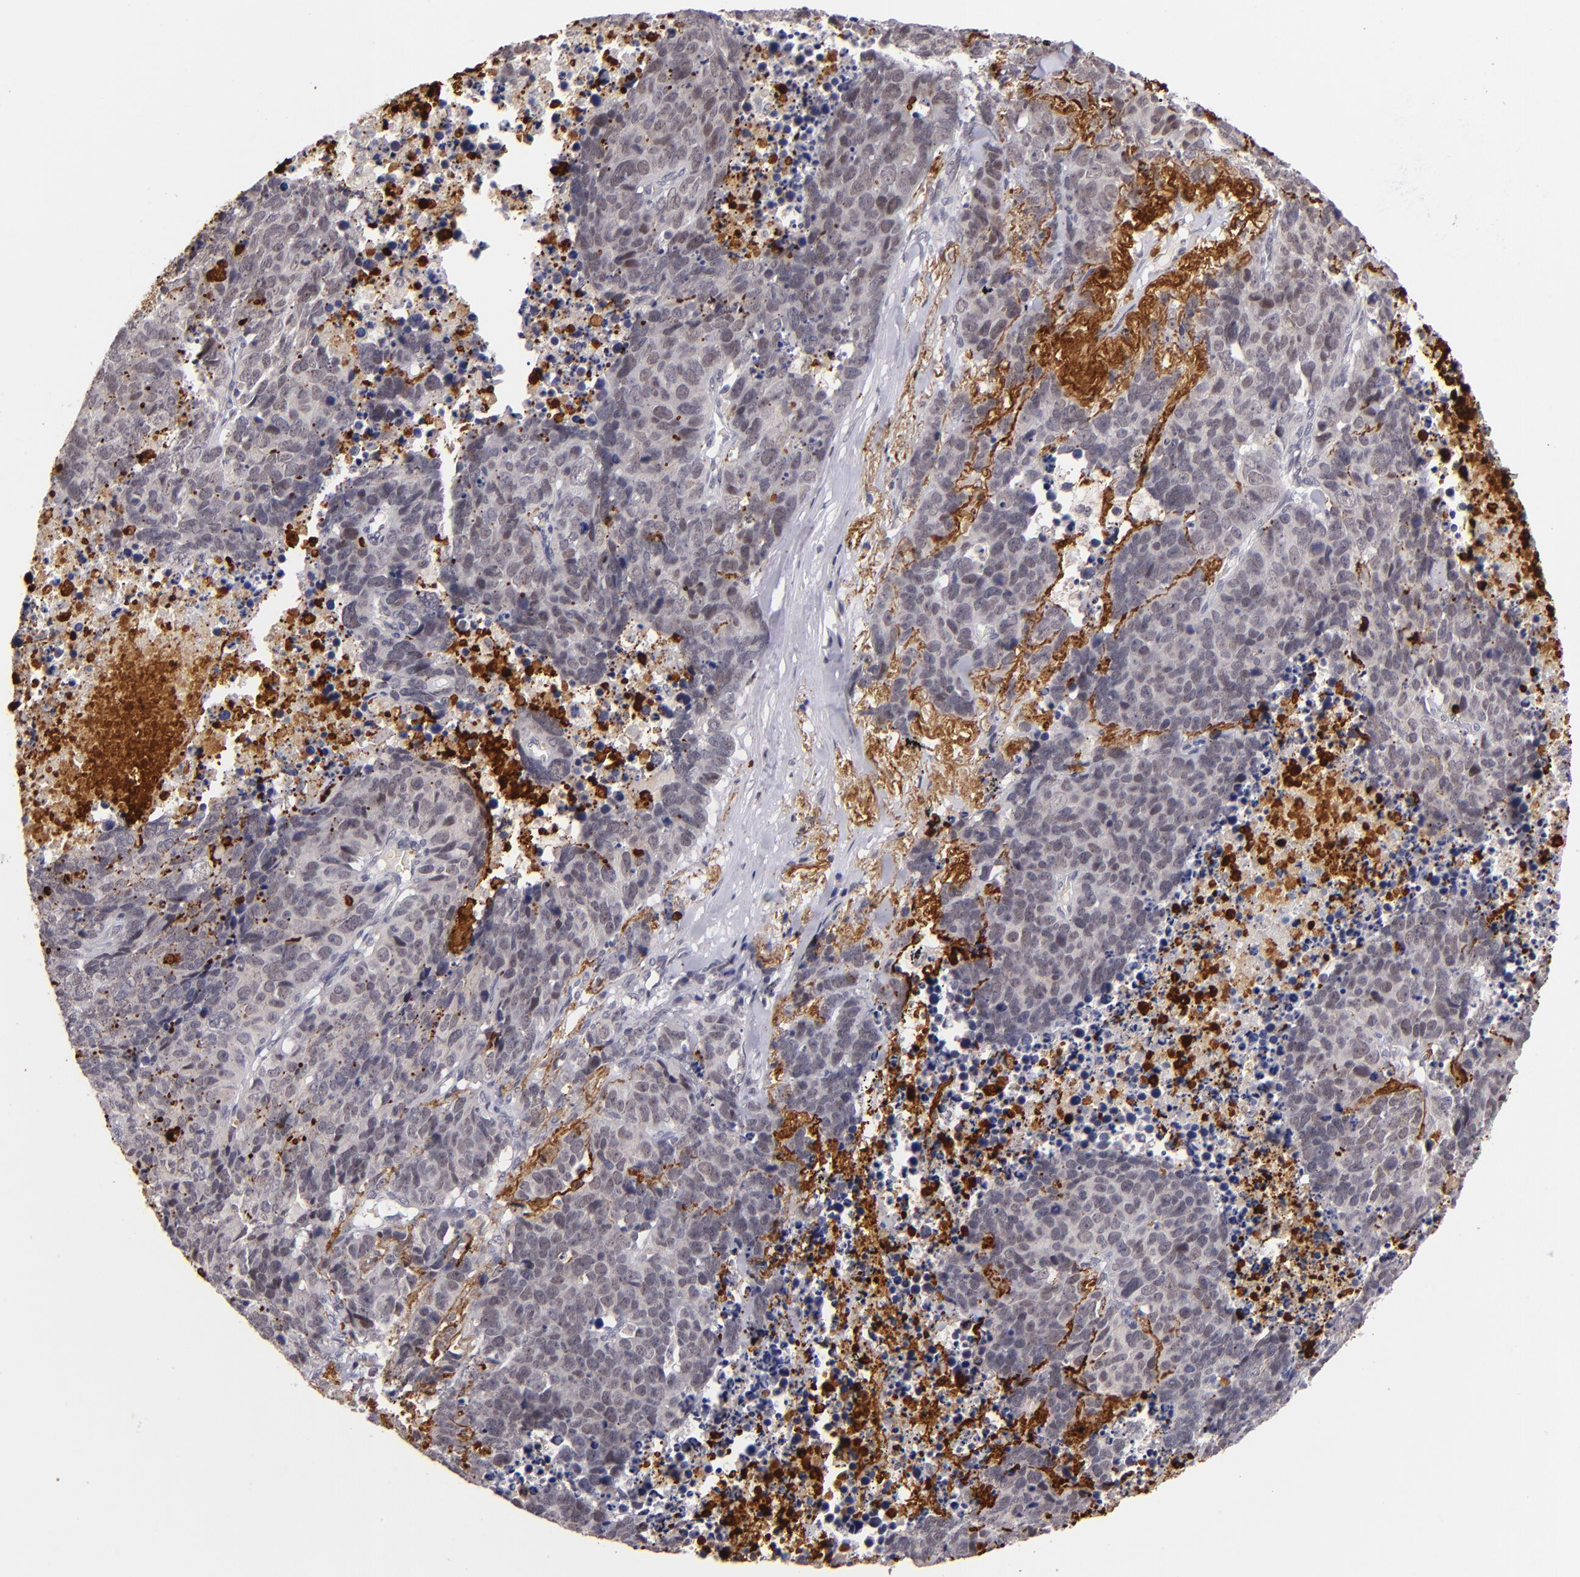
{"staining": {"intensity": "weak", "quantity": "<25%", "location": "nuclear"}, "tissue": "lung cancer", "cell_type": "Tumor cells", "image_type": "cancer", "snomed": [{"axis": "morphology", "description": "Carcinoid, malignant, NOS"}, {"axis": "topography", "description": "Lung"}], "caption": "Human lung cancer (malignant carcinoid) stained for a protein using immunohistochemistry exhibits no staining in tumor cells.", "gene": "RXRG", "patient": {"sex": "male", "age": 60}}